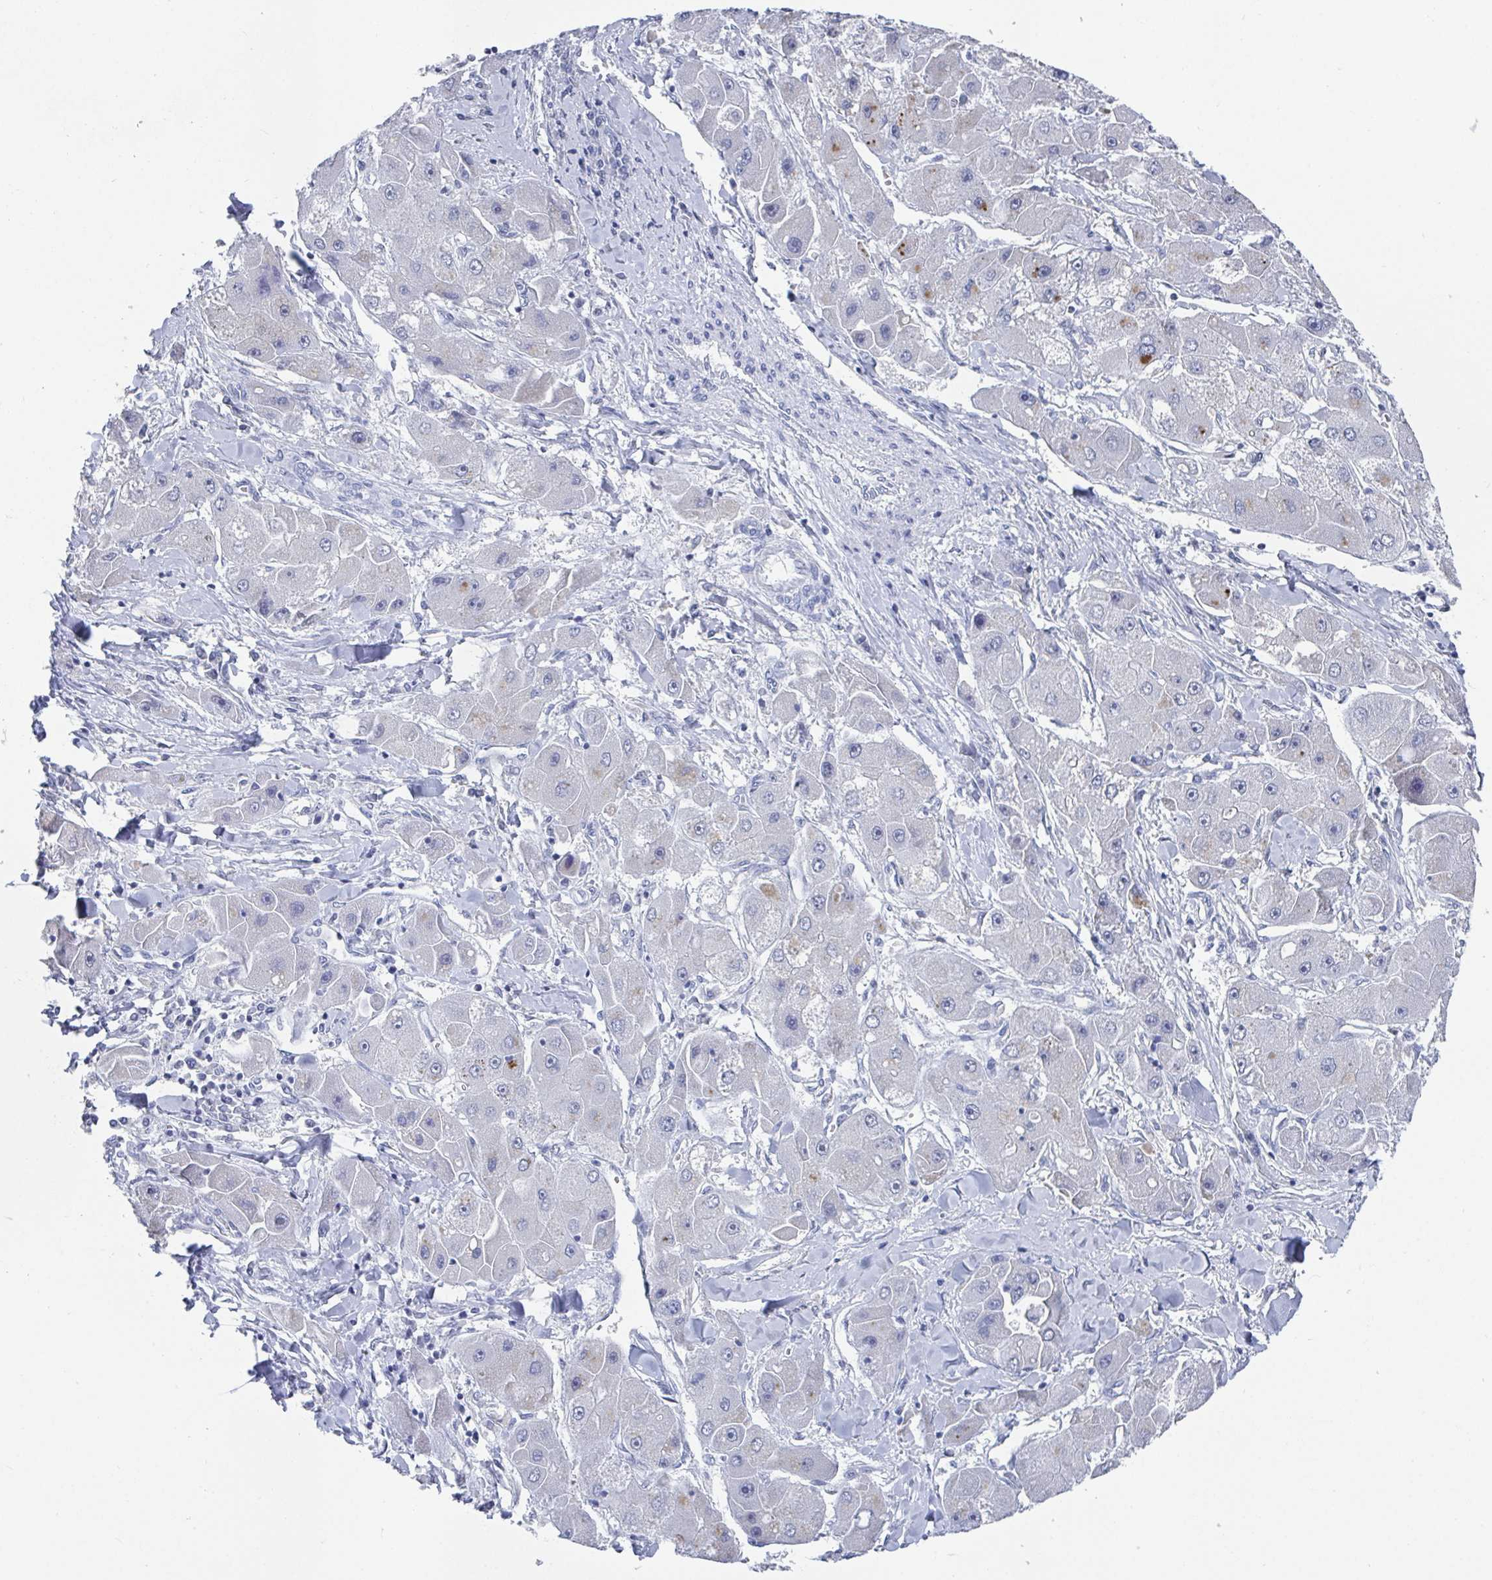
{"staining": {"intensity": "moderate", "quantity": "<25%", "location": "cytoplasmic/membranous"}, "tissue": "liver cancer", "cell_type": "Tumor cells", "image_type": "cancer", "snomed": [{"axis": "morphology", "description": "Carcinoma, Hepatocellular, NOS"}, {"axis": "topography", "description": "Liver"}], "caption": "This is a photomicrograph of immunohistochemistry staining of liver cancer (hepatocellular carcinoma), which shows moderate staining in the cytoplasmic/membranous of tumor cells.", "gene": "CAMKV", "patient": {"sex": "male", "age": 24}}